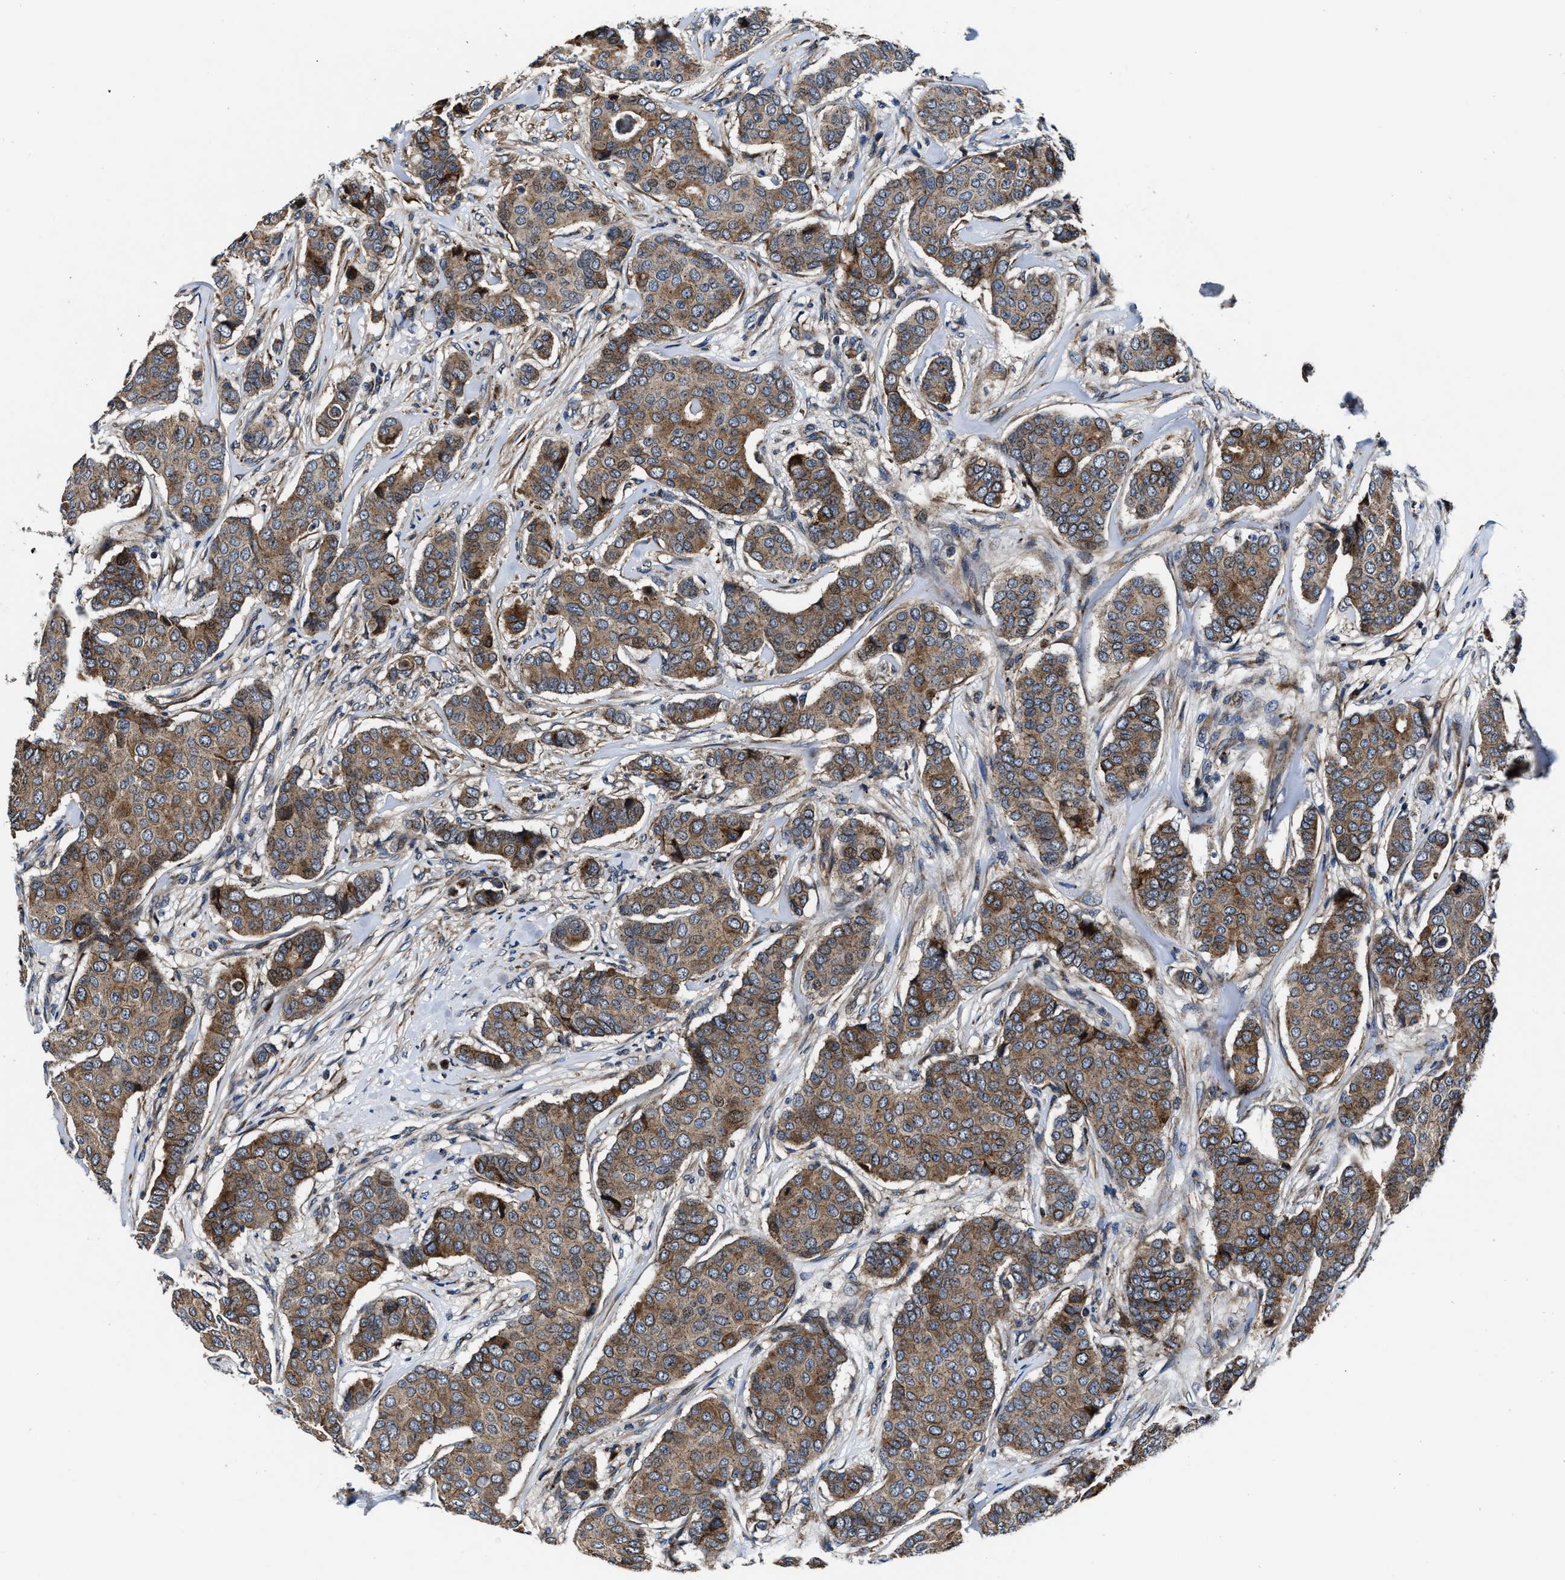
{"staining": {"intensity": "moderate", "quantity": ">75%", "location": "cytoplasmic/membranous"}, "tissue": "breast cancer", "cell_type": "Tumor cells", "image_type": "cancer", "snomed": [{"axis": "morphology", "description": "Duct carcinoma"}, {"axis": "topography", "description": "Breast"}], "caption": "Human breast infiltrating ductal carcinoma stained with a protein marker shows moderate staining in tumor cells.", "gene": "C2orf66", "patient": {"sex": "female", "age": 75}}